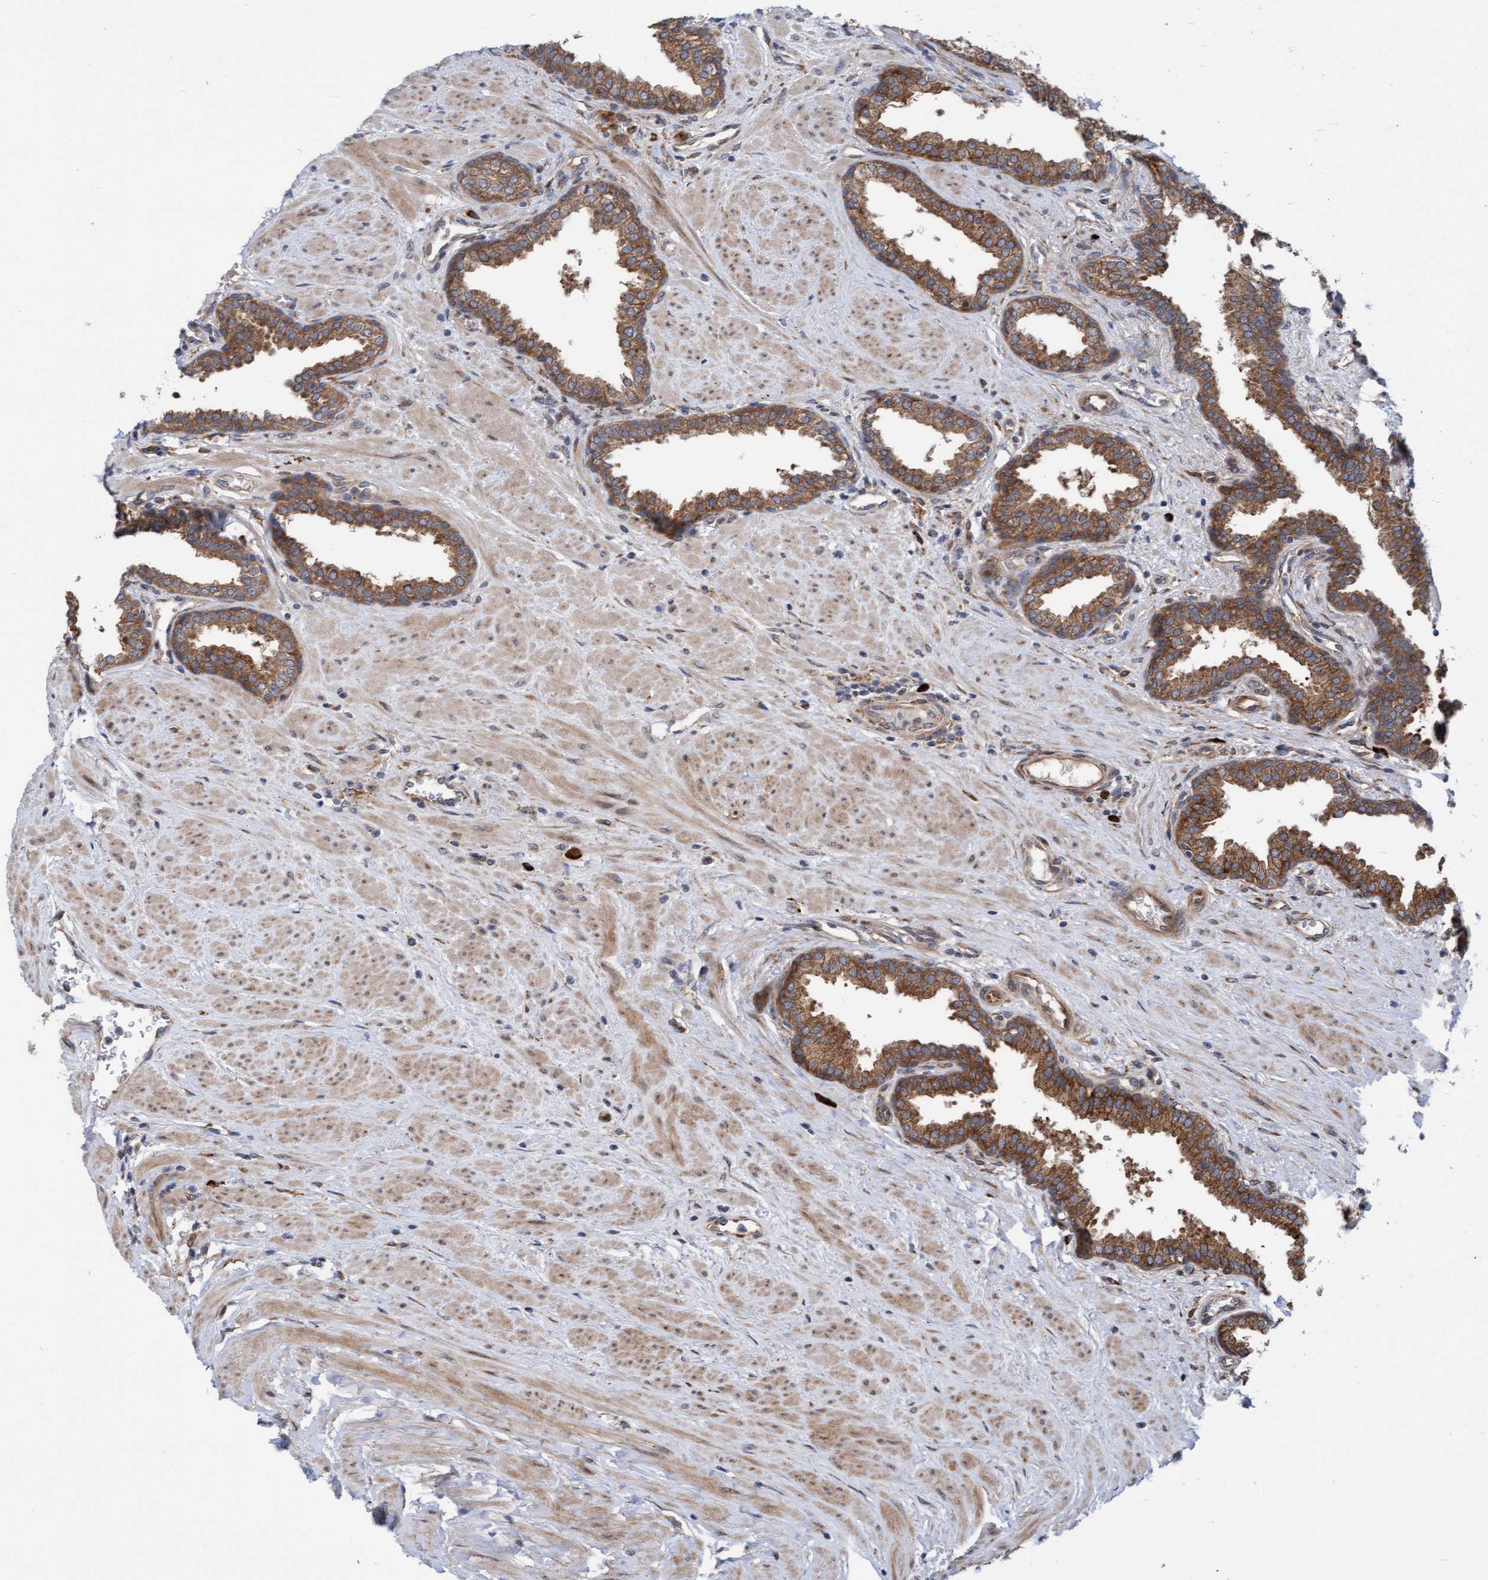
{"staining": {"intensity": "moderate", "quantity": ">75%", "location": "cytoplasmic/membranous"}, "tissue": "prostate", "cell_type": "Glandular cells", "image_type": "normal", "snomed": [{"axis": "morphology", "description": "Normal tissue, NOS"}, {"axis": "topography", "description": "Prostate"}], "caption": "The image displays staining of normal prostate, revealing moderate cytoplasmic/membranous protein positivity (brown color) within glandular cells. The protein of interest is stained brown, and the nuclei are stained in blue (DAB IHC with brightfield microscopy, high magnification).", "gene": "KIAA0753", "patient": {"sex": "male", "age": 51}}